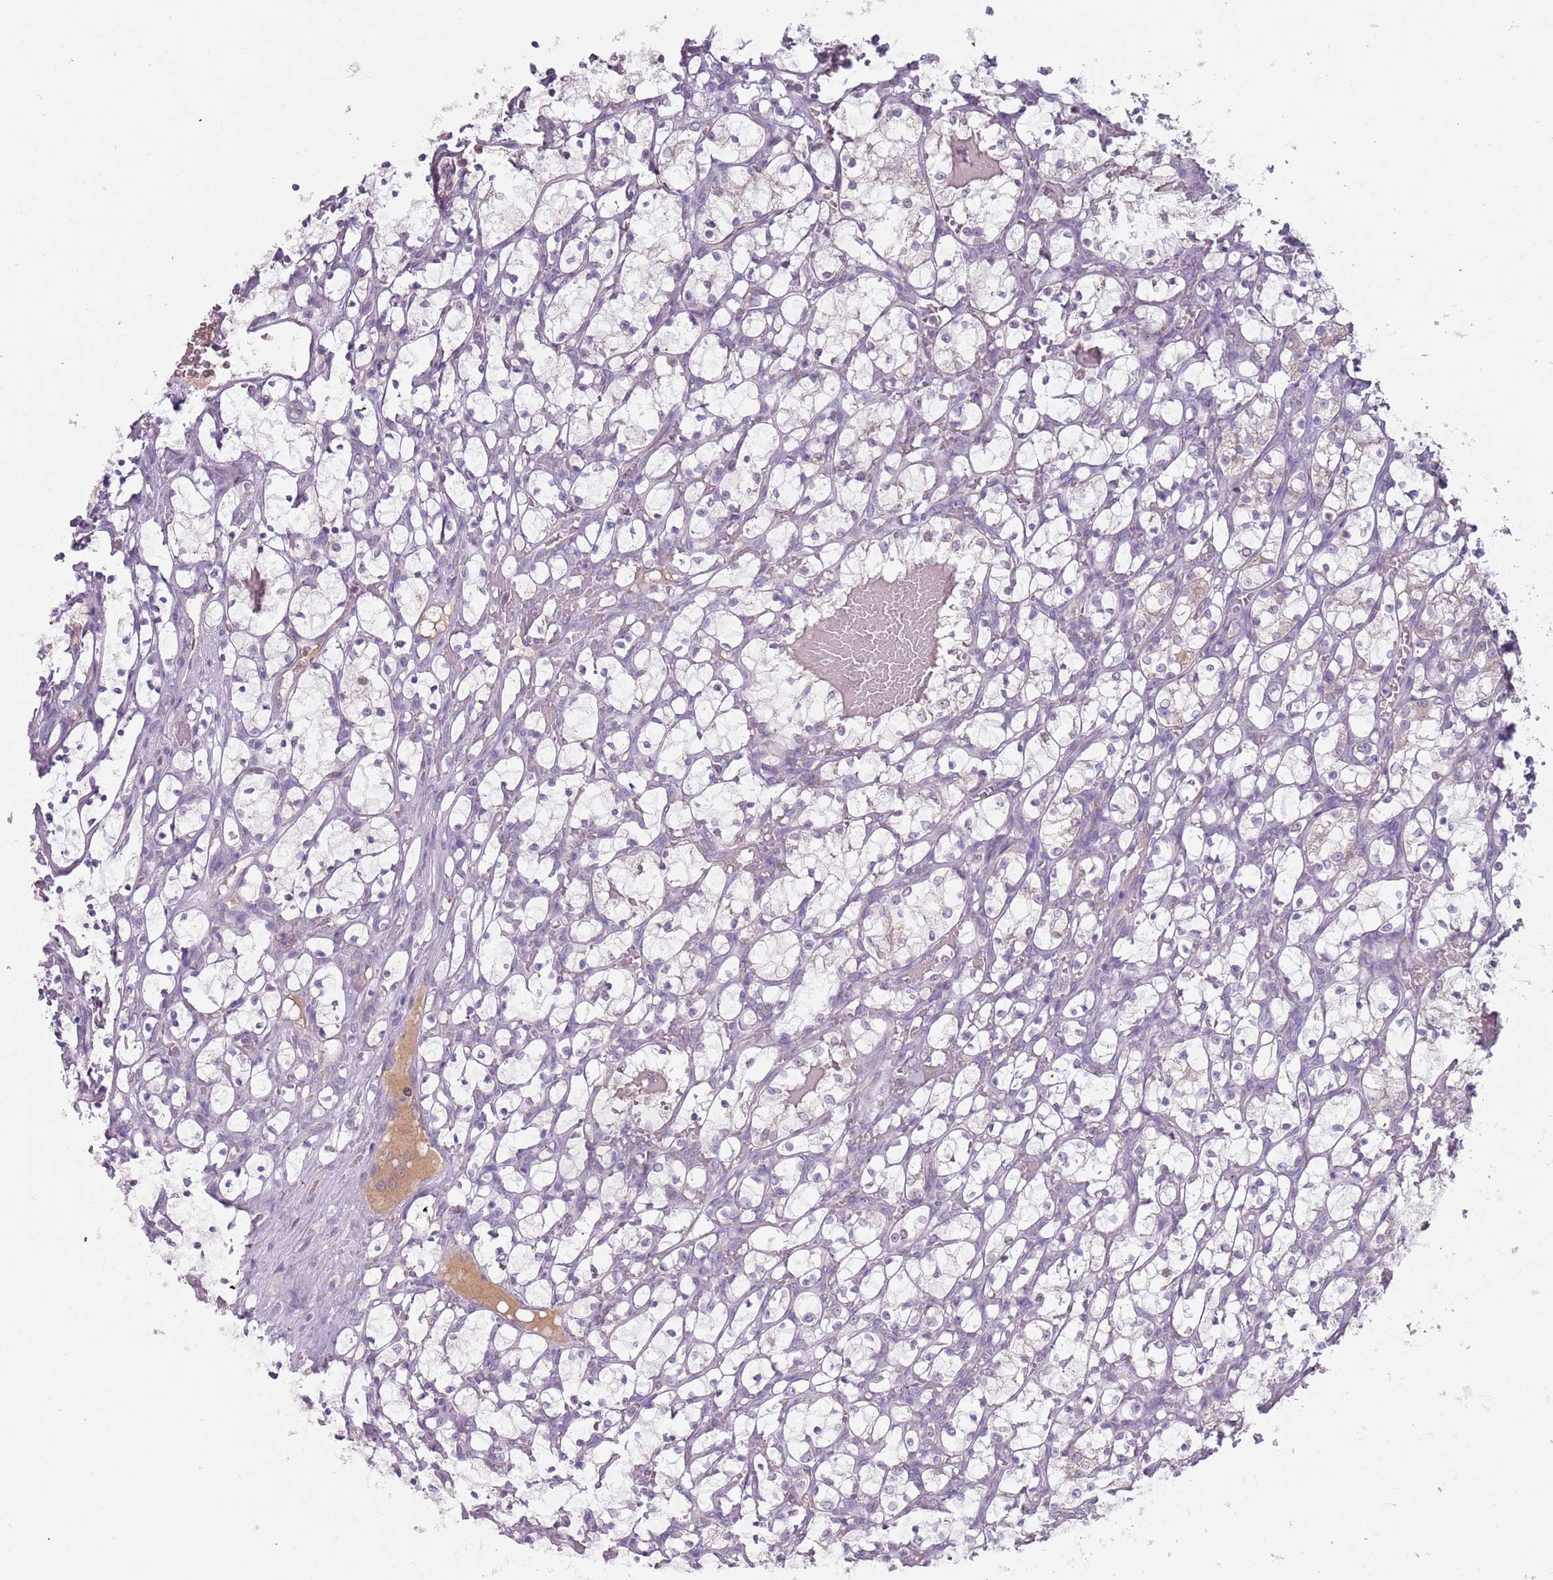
{"staining": {"intensity": "negative", "quantity": "none", "location": "none"}, "tissue": "renal cancer", "cell_type": "Tumor cells", "image_type": "cancer", "snomed": [{"axis": "morphology", "description": "Adenocarcinoma, NOS"}, {"axis": "topography", "description": "Kidney"}], "caption": "Renal cancer (adenocarcinoma) was stained to show a protein in brown. There is no significant positivity in tumor cells.", "gene": "SYS1", "patient": {"sex": "female", "age": 69}}